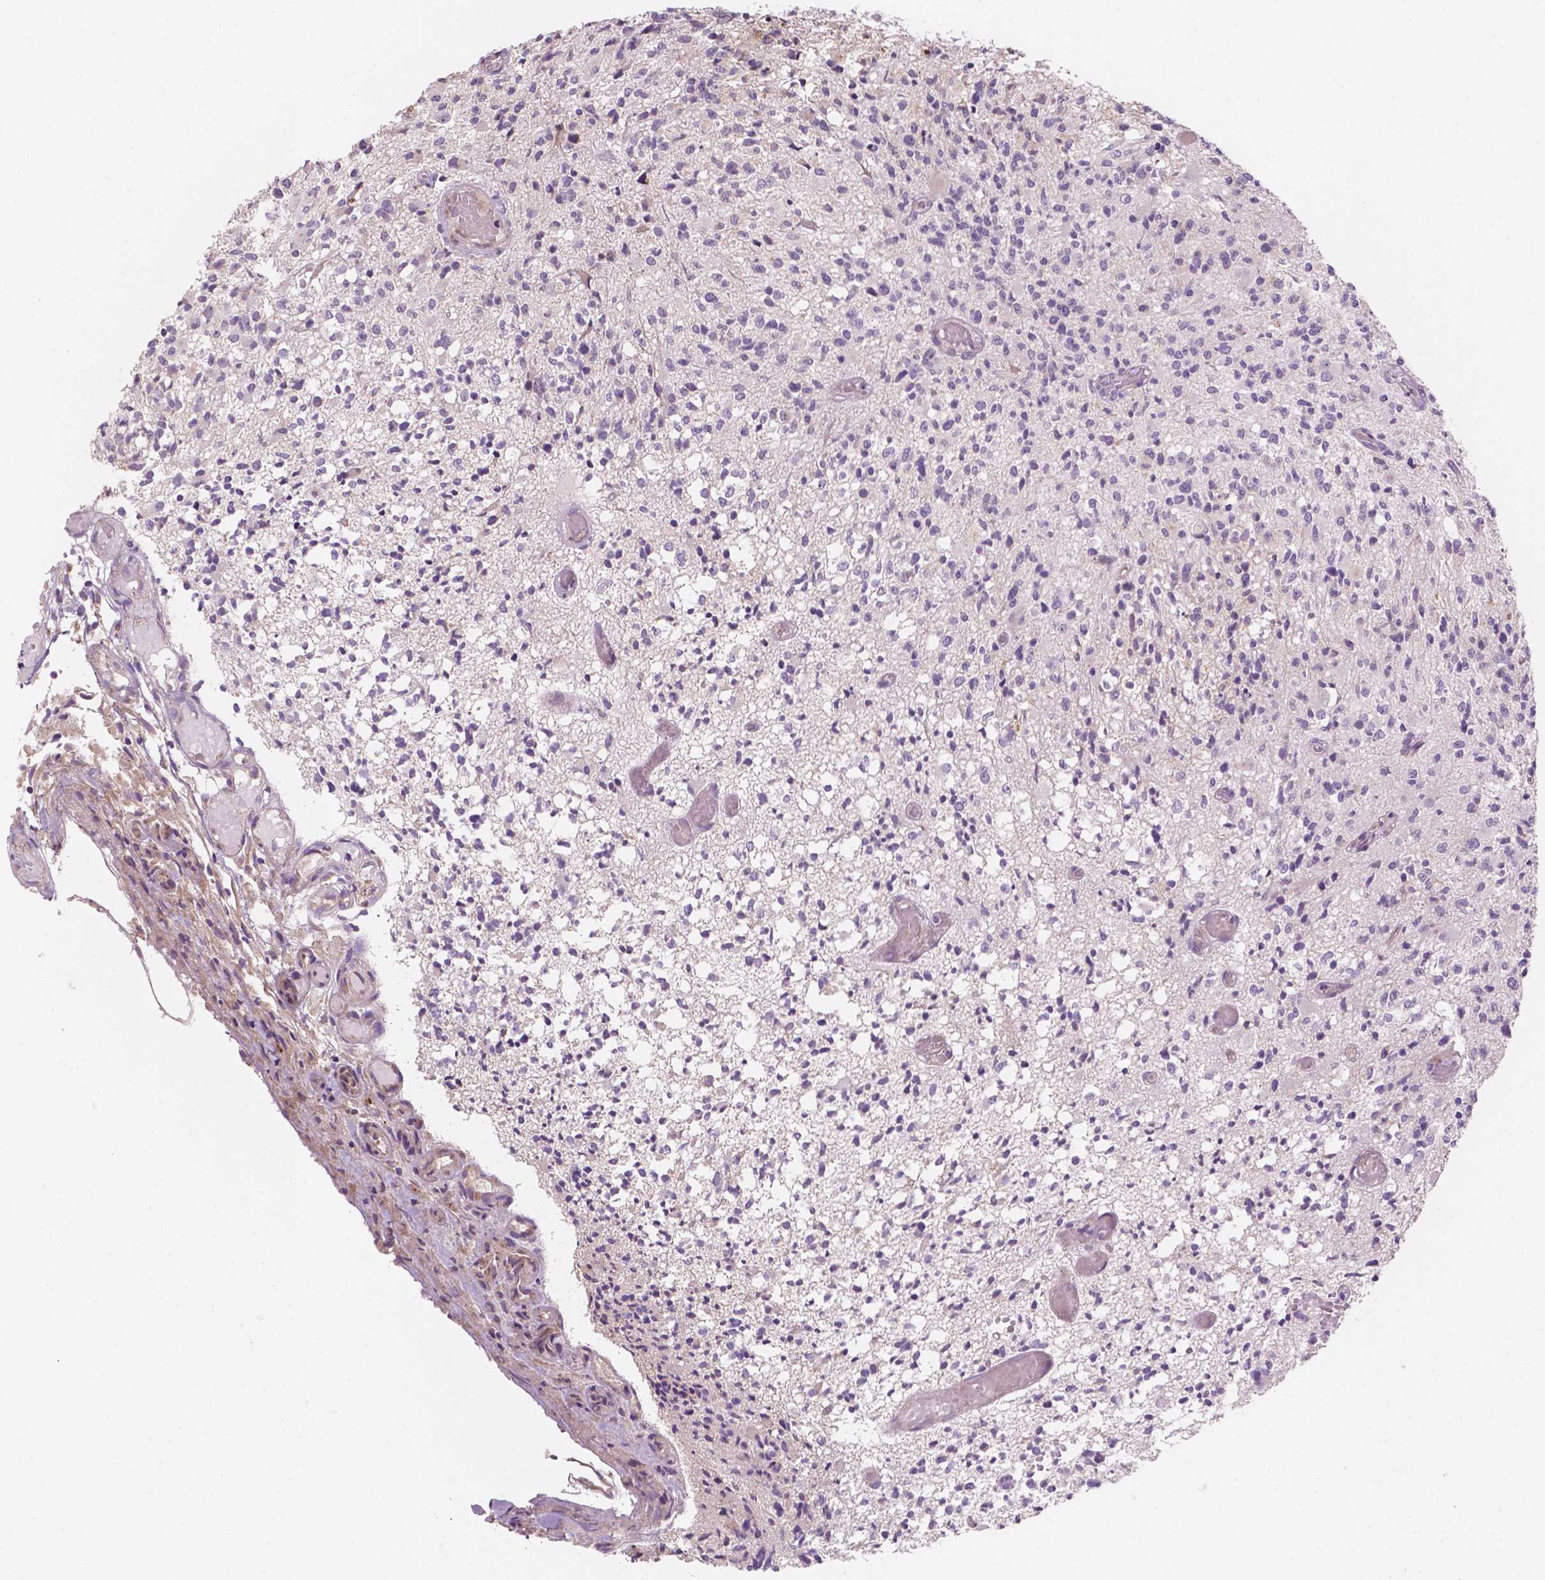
{"staining": {"intensity": "negative", "quantity": "none", "location": "none"}, "tissue": "glioma", "cell_type": "Tumor cells", "image_type": "cancer", "snomed": [{"axis": "morphology", "description": "Glioma, malignant, High grade"}, {"axis": "topography", "description": "Brain"}], "caption": "Micrograph shows no protein positivity in tumor cells of malignant glioma (high-grade) tissue.", "gene": "LRP1B", "patient": {"sex": "female", "age": 63}}